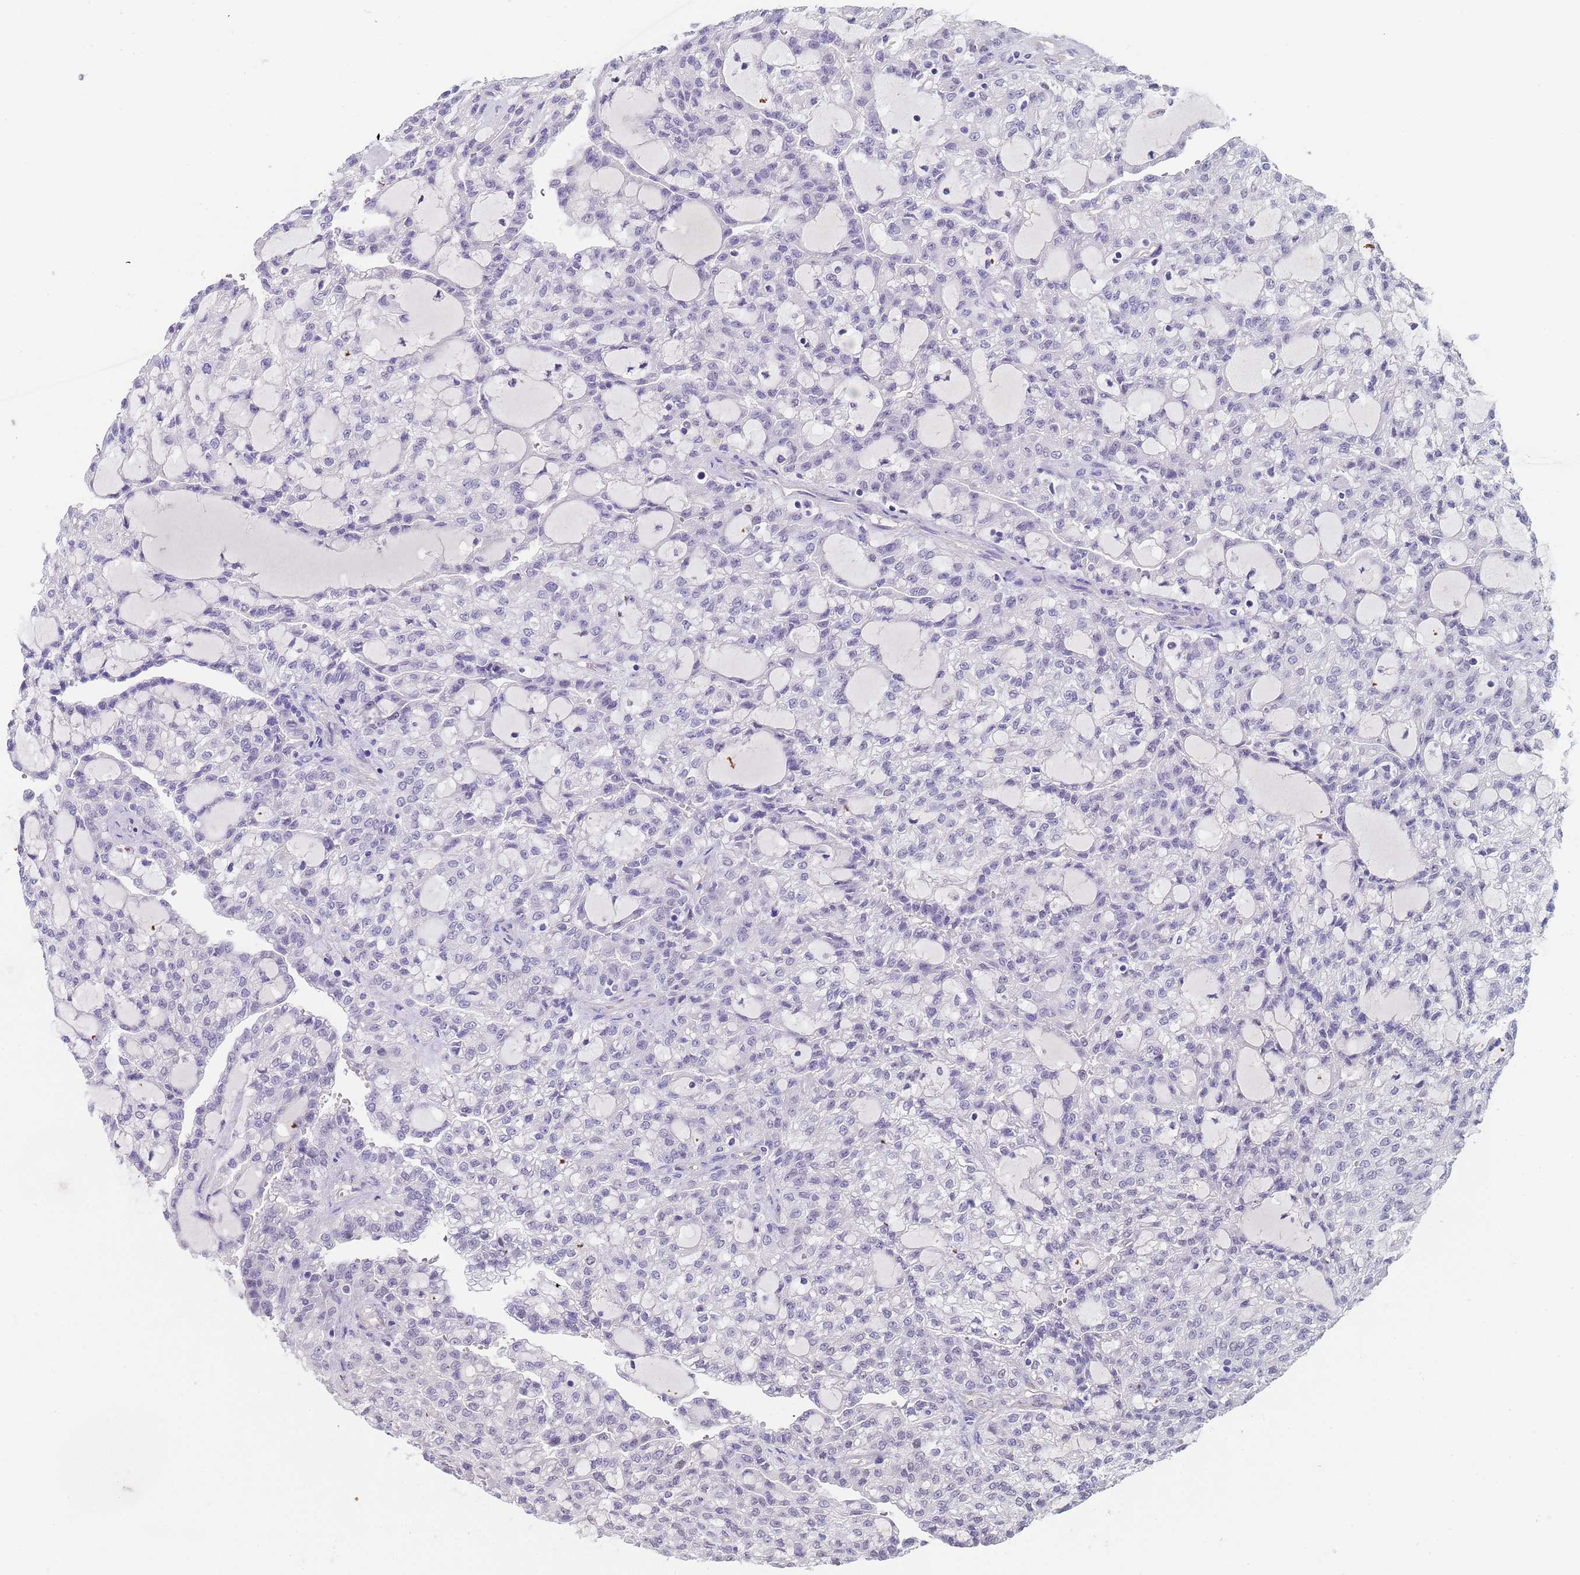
{"staining": {"intensity": "negative", "quantity": "none", "location": "none"}, "tissue": "renal cancer", "cell_type": "Tumor cells", "image_type": "cancer", "snomed": [{"axis": "morphology", "description": "Adenocarcinoma, NOS"}, {"axis": "topography", "description": "Kidney"}], "caption": "High power microscopy photomicrograph of an immunohistochemistry histopathology image of renal cancer (adenocarcinoma), revealing no significant expression in tumor cells.", "gene": "CTRC", "patient": {"sex": "male", "age": 63}}